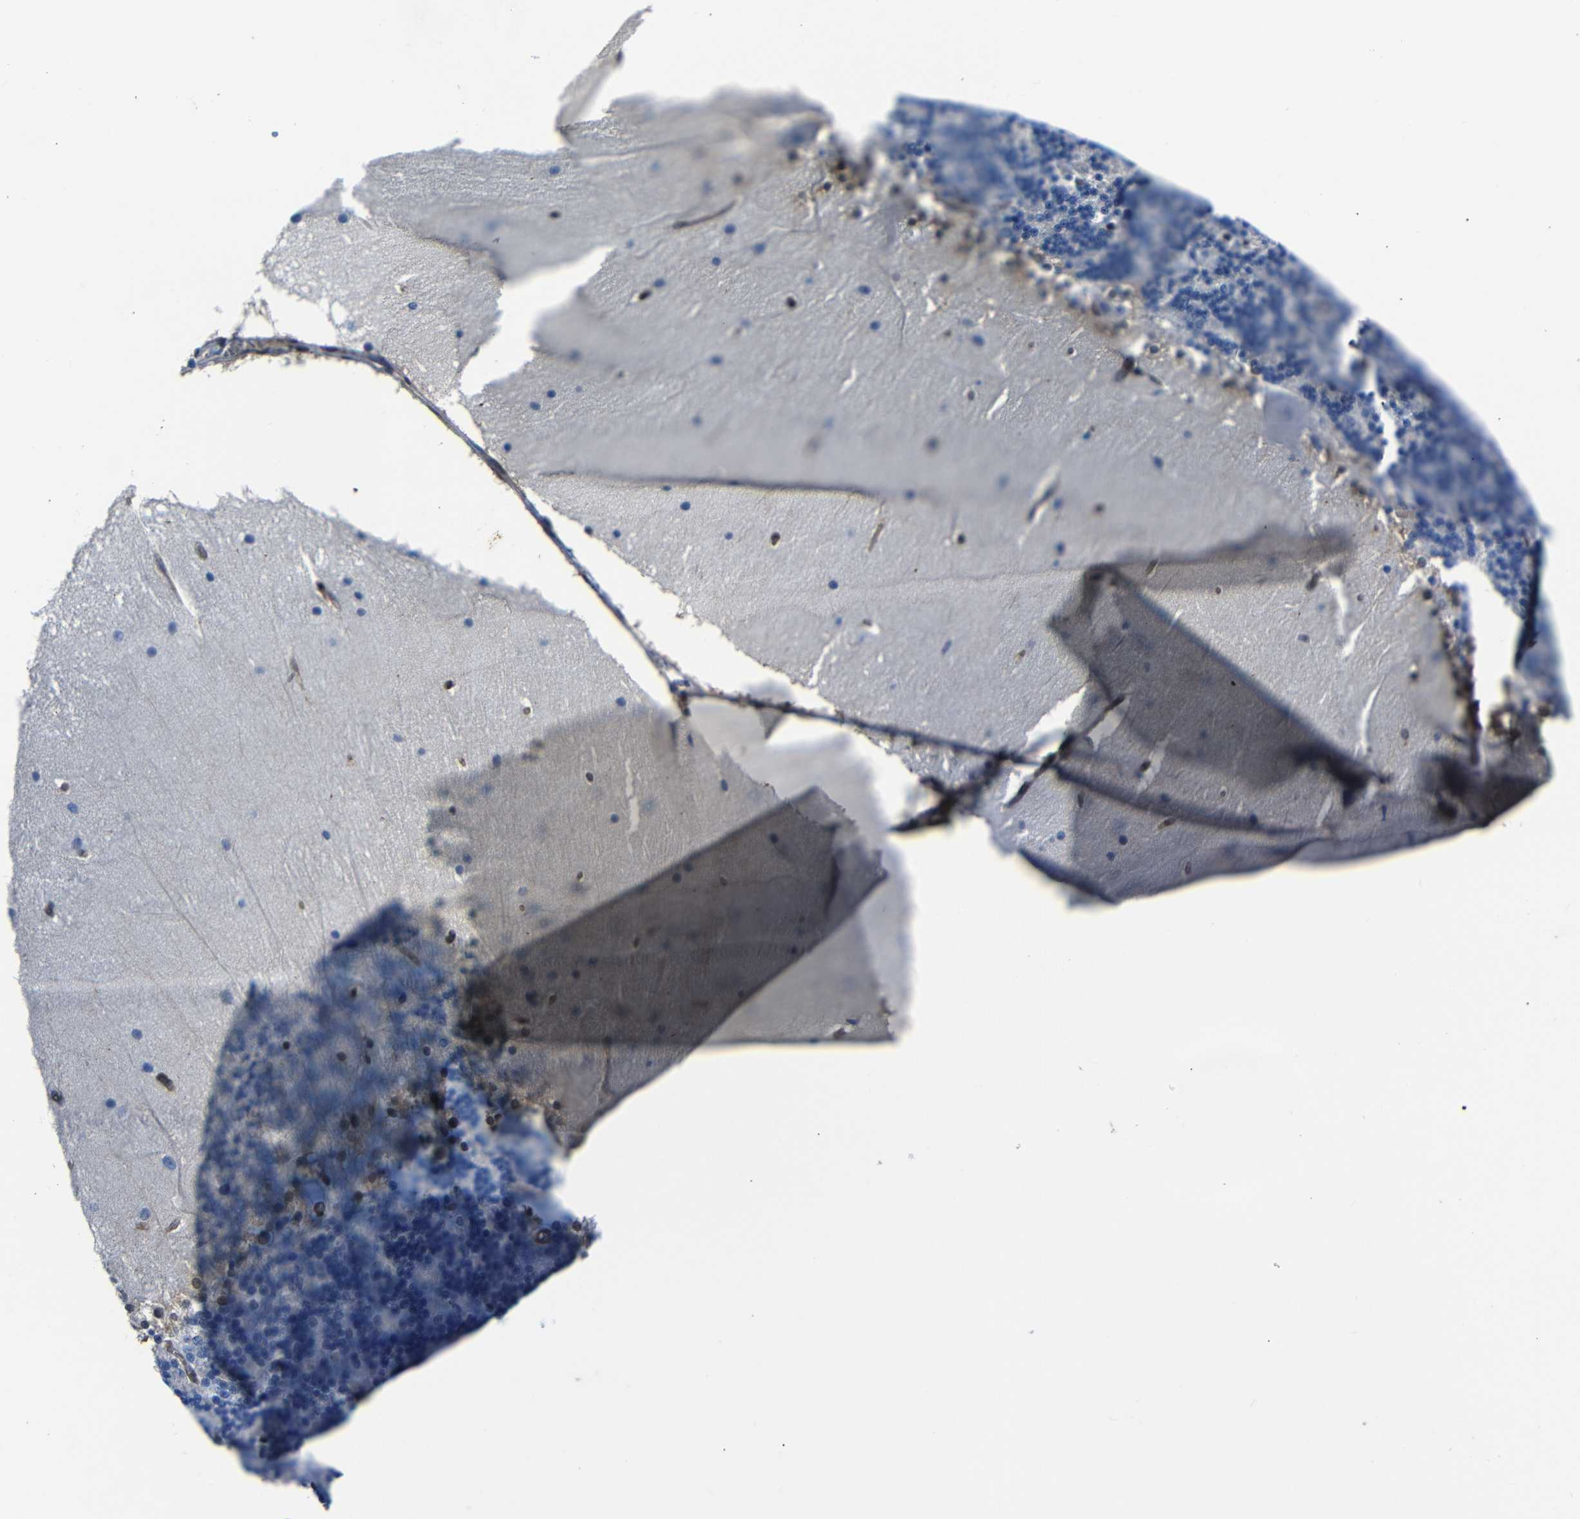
{"staining": {"intensity": "negative", "quantity": "none", "location": "none"}, "tissue": "cerebellum", "cell_type": "Cells in granular layer", "image_type": "normal", "snomed": [{"axis": "morphology", "description": "Normal tissue, NOS"}, {"axis": "topography", "description": "Cerebellum"}], "caption": "The photomicrograph shows no significant positivity in cells in granular layer of cerebellum.", "gene": "YAP1", "patient": {"sex": "female", "age": 19}}